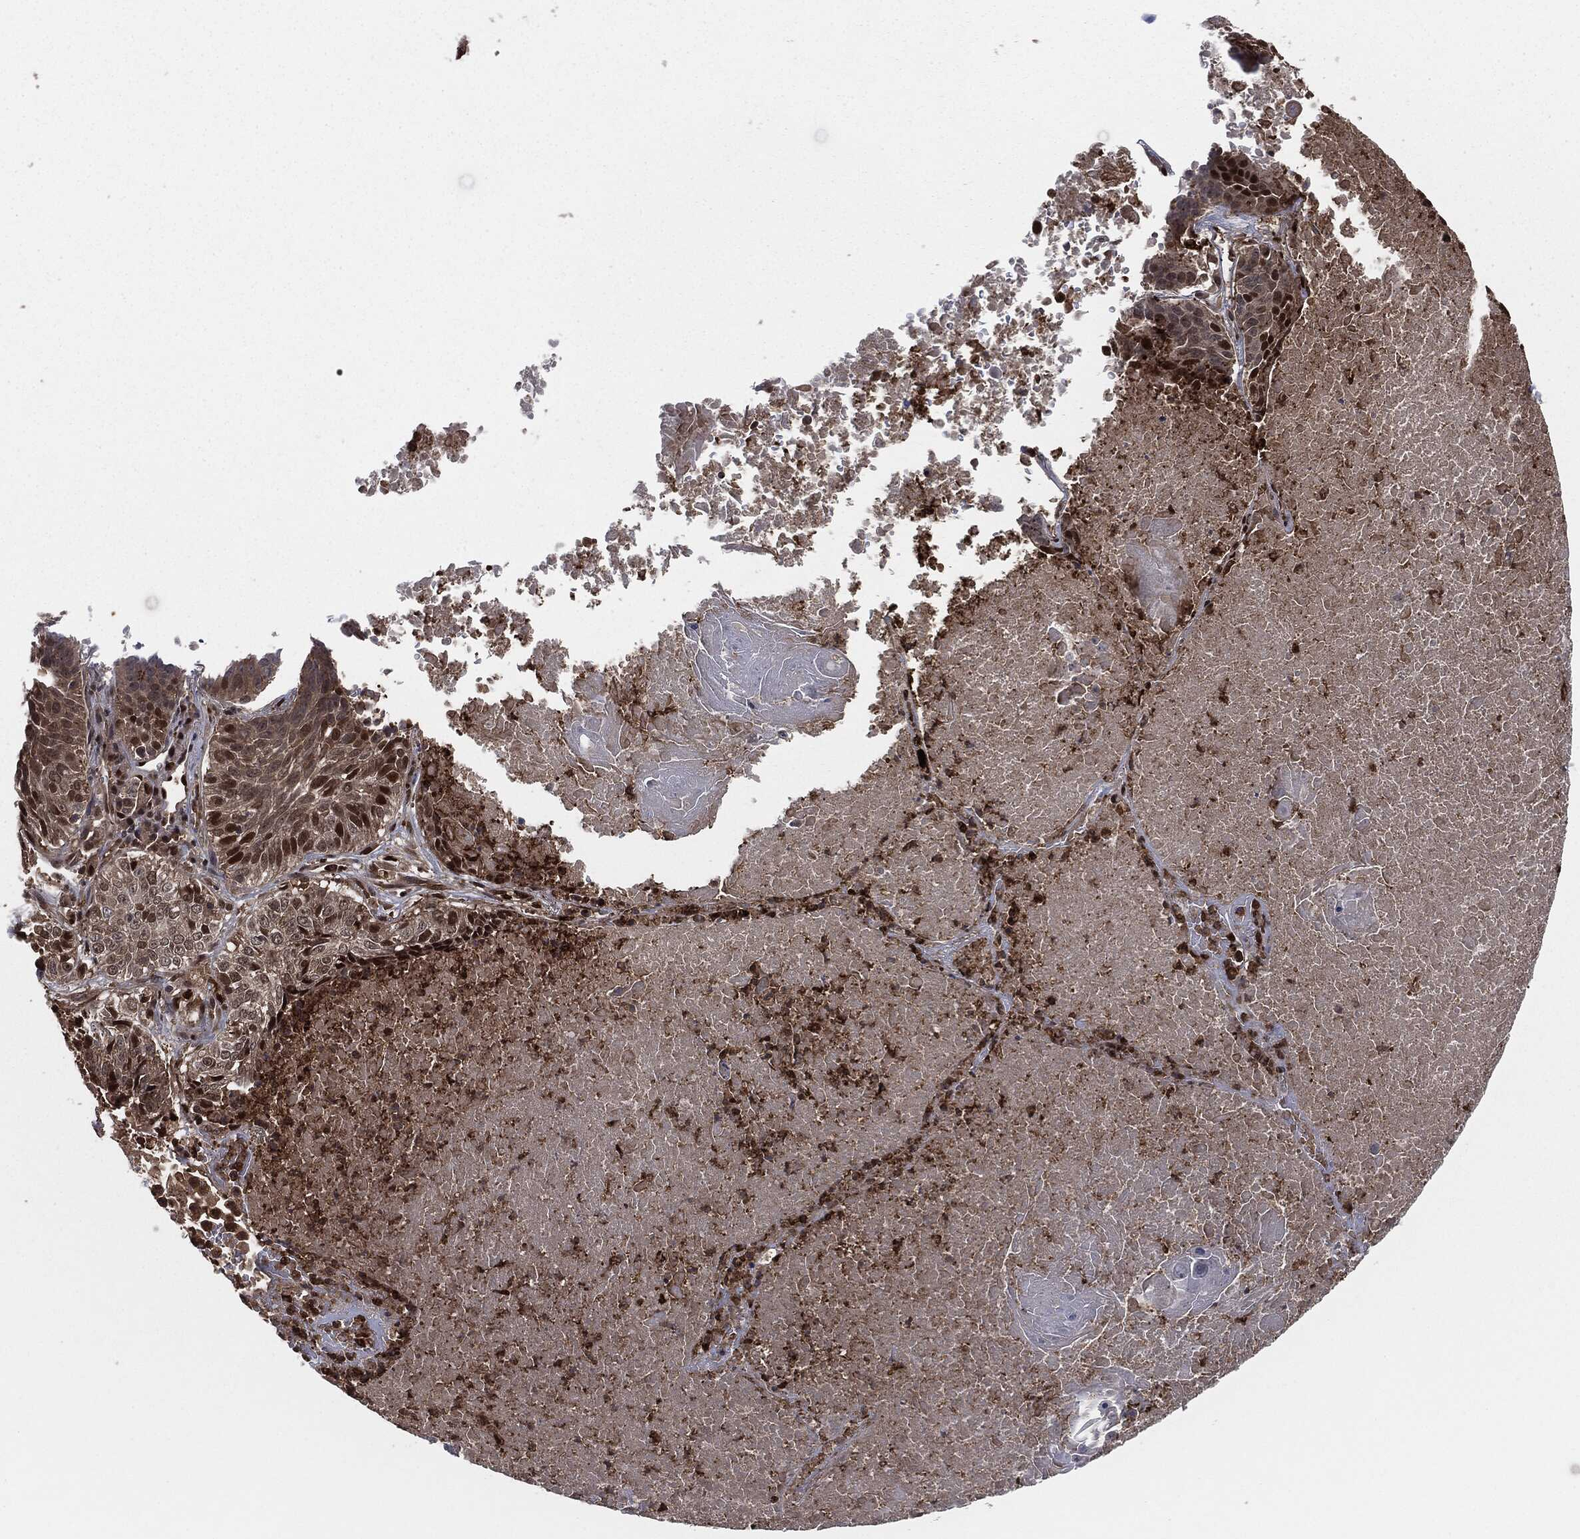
{"staining": {"intensity": "moderate", "quantity": "<25%", "location": "nuclear"}, "tissue": "lung cancer", "cell_type": "Tumor cells", "image_type": "cancer", "snomed": [{"axis": "morphology", "description": "Squamous cell carcinoma, NOS"}, {"axis": "topography", "description": "Lung"}], "caption": "Lung cancer stained for a protein (brown) shows moderate nuclear positive staining in about <25% of tumor cells.", "gene": "CAPRIN2", "patient": {"sex": "male", "age": 64}}